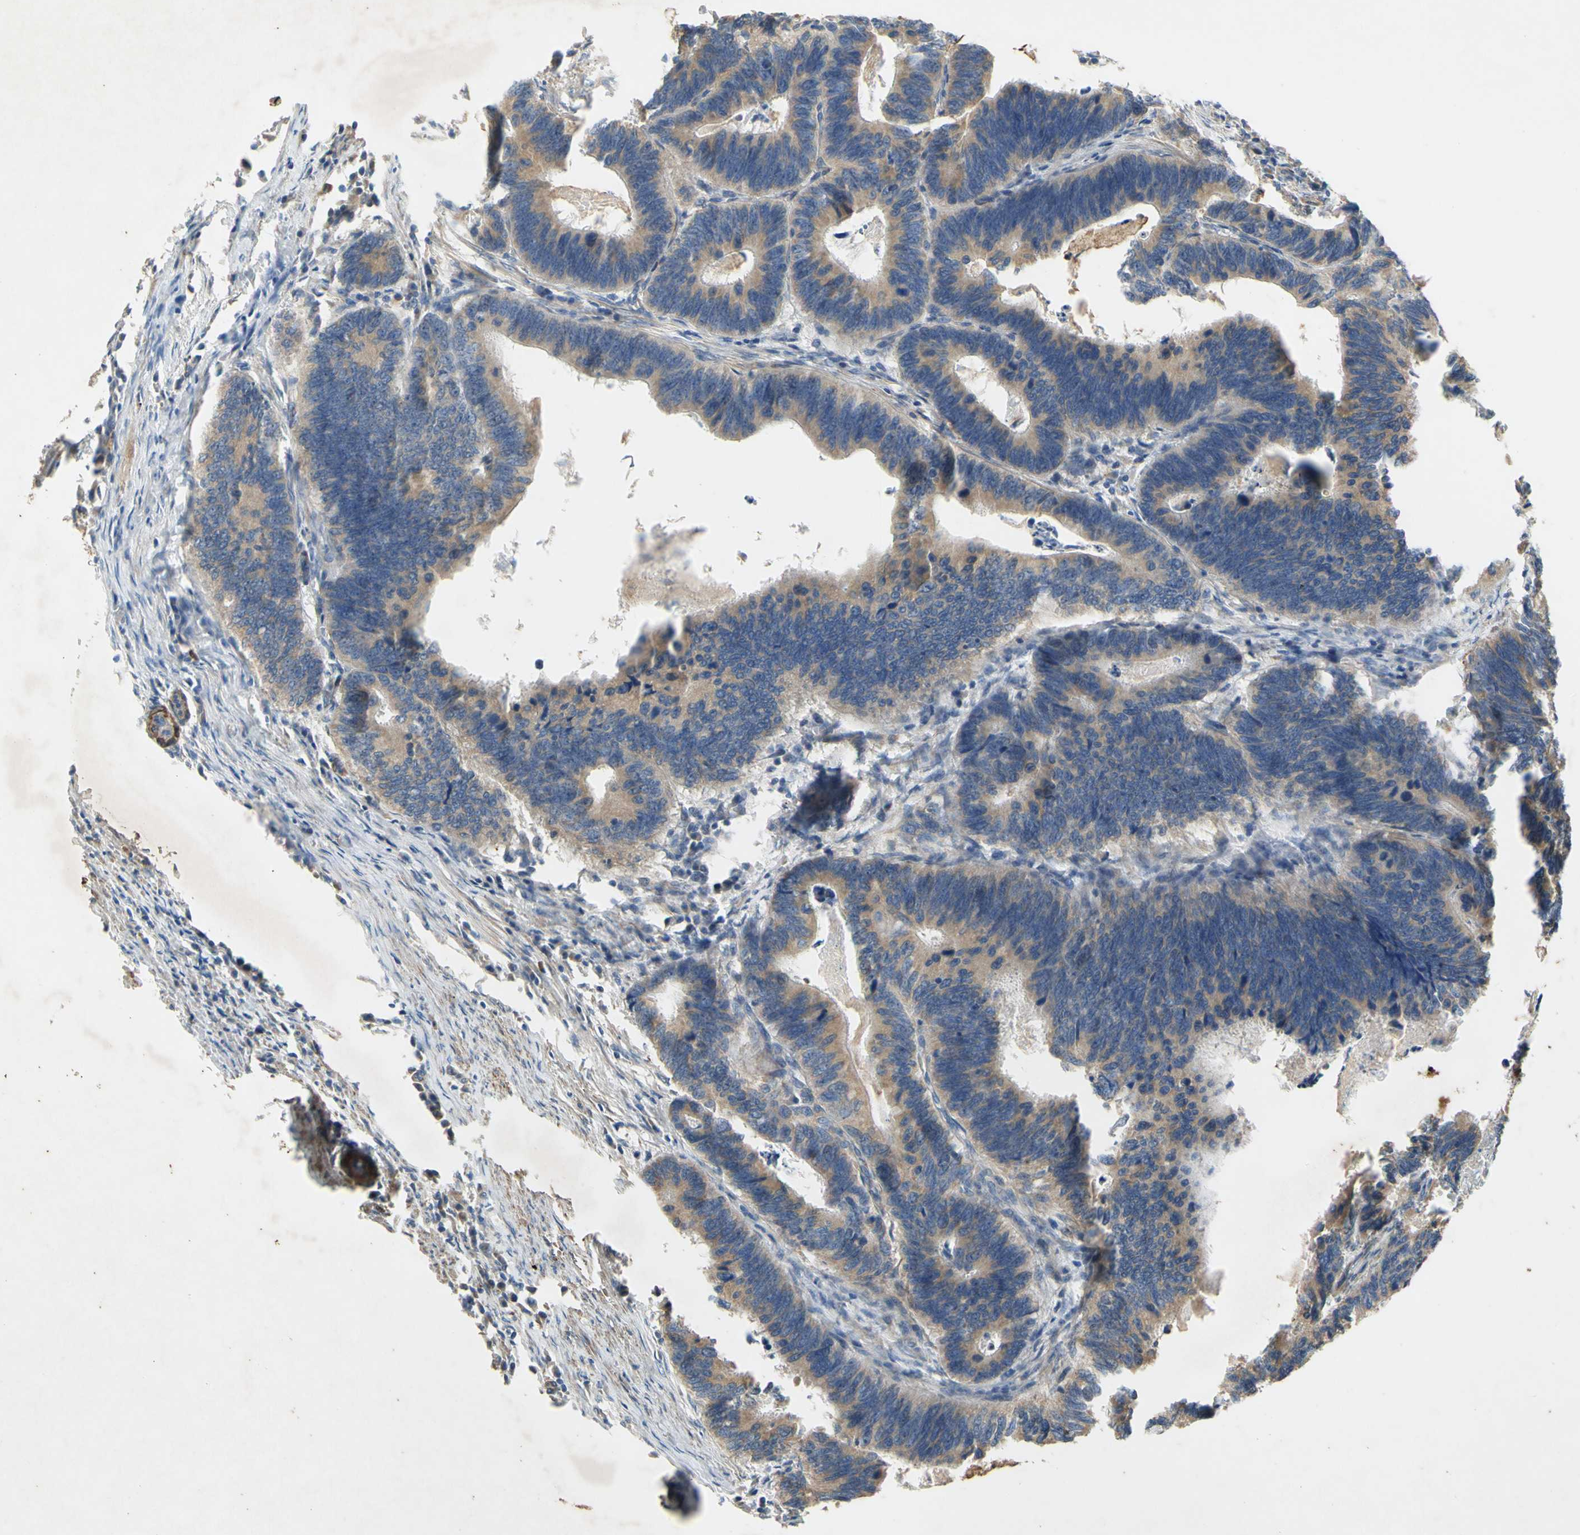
{"staining": {"intensity": "weak", "quantity": ">75%", "location": "cytoplasmic/membranous"}, "tissue": "colorectal cancer", "cell_type": "Tumor cells", "image_type": "cancer", "snomed": [{"axis": "morphology", "description": "Adenocarcinoma, NOS"}, {"axis": "topography", "description": "Colon"}], "caption": "Immunohistochemical staining of human colorectal cancer reveals low levels of weak cytoplasmic/membranous expression in about >75% of tumor cells.", "gene": "PARD6A", "patient": {"sex": "male", "age": 72}}